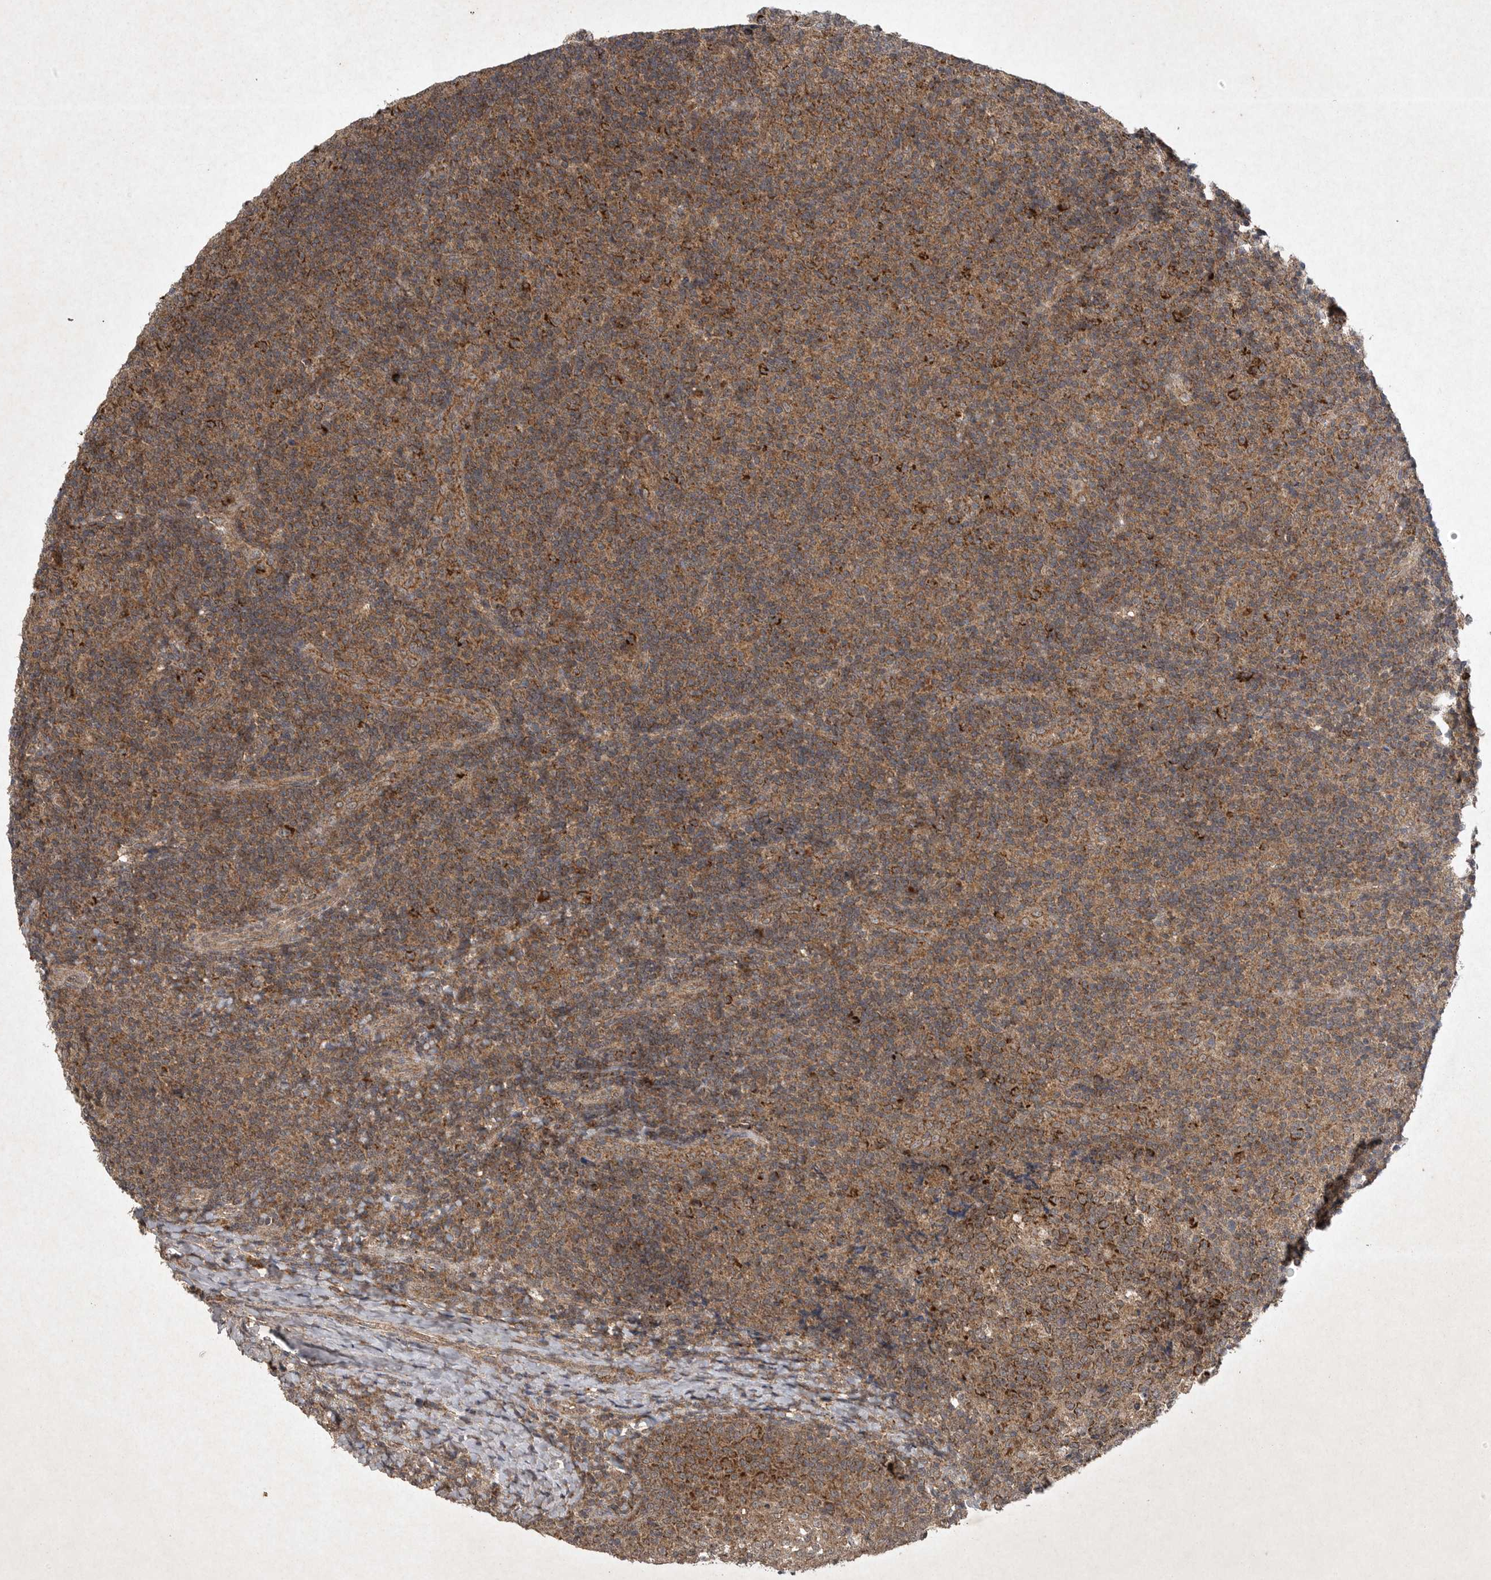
{"staining": {"intensity": "moderate", "quantity": ">75%", "location": "cytoplasmic/membranous"}, "tissue": "tonsil", "cell_type": "Germinal center cells", "image_type": "normal", "snomed": [{"axis": "morphology", "description": "Normal tissue, NOS"}, {"axis": "topography", "description": "Tonsil"}], "caption": "Immunohistochemical staining of normal tonsil demonstrates >75% levels of moderate cytoplasmic/membranous protein expression in approximately >75% of germinal center cells.", "gene": "DDR1", "patient": {"sex": "female", "age": 19}}